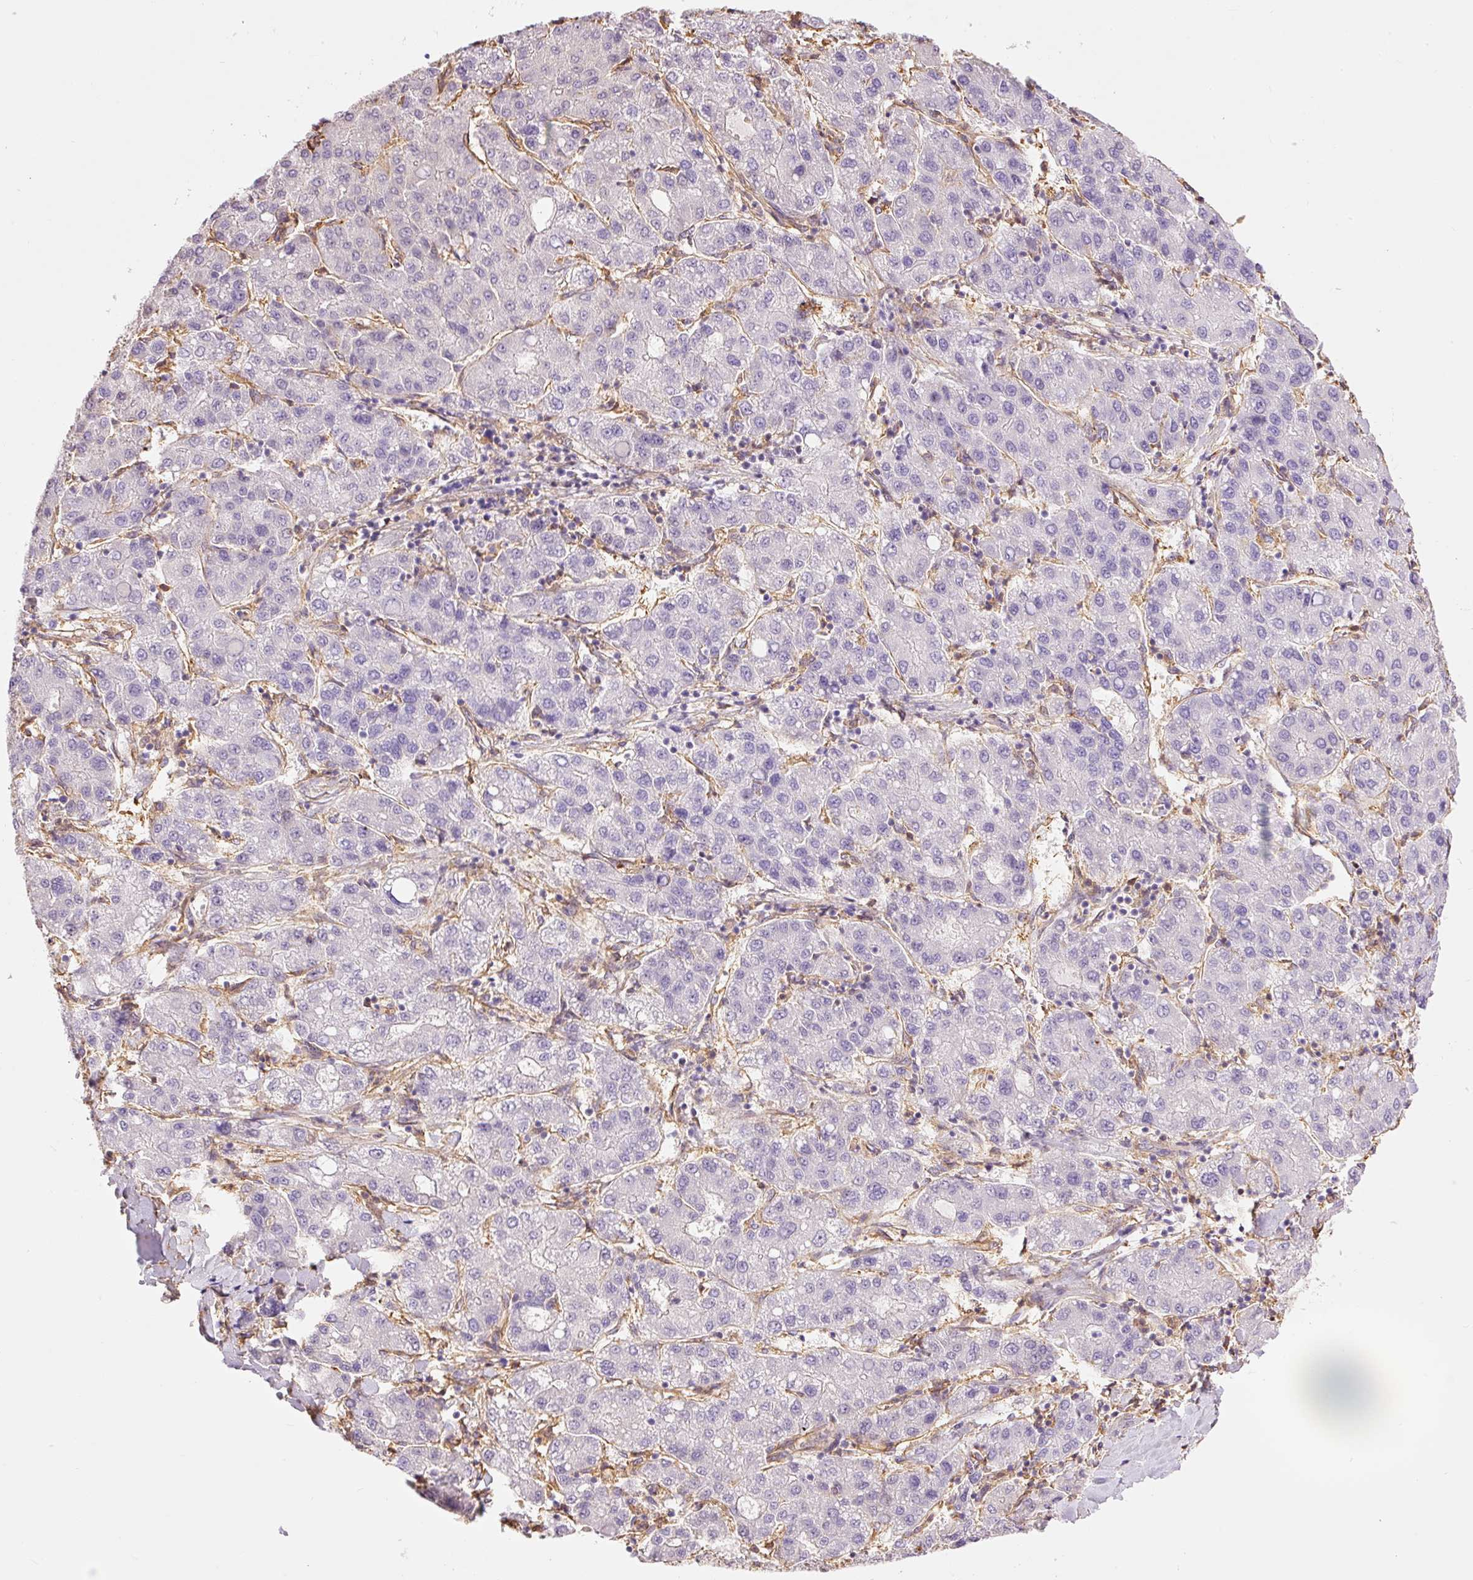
{"staining": {"intensity": "negative", "quantity": "none", "location": "none"}, "tissue": "liver cancer", "cell_type": "Tumor cells", "image_type": "cancer", "snomed": [{"axis": "morphology", "description": "Carcinoma, Hepatocellular, NOS"}, {"axis": "topography", "description": "Liver"}], "caption": "DAB (3,3'-diaminobenzidine) immunohistochemical staining of human liver hepatocellular carcinoma displays no significant staining in tumor cells.", "gene": "IL10RB", "patient": {"sex": "male", "age": 65}}